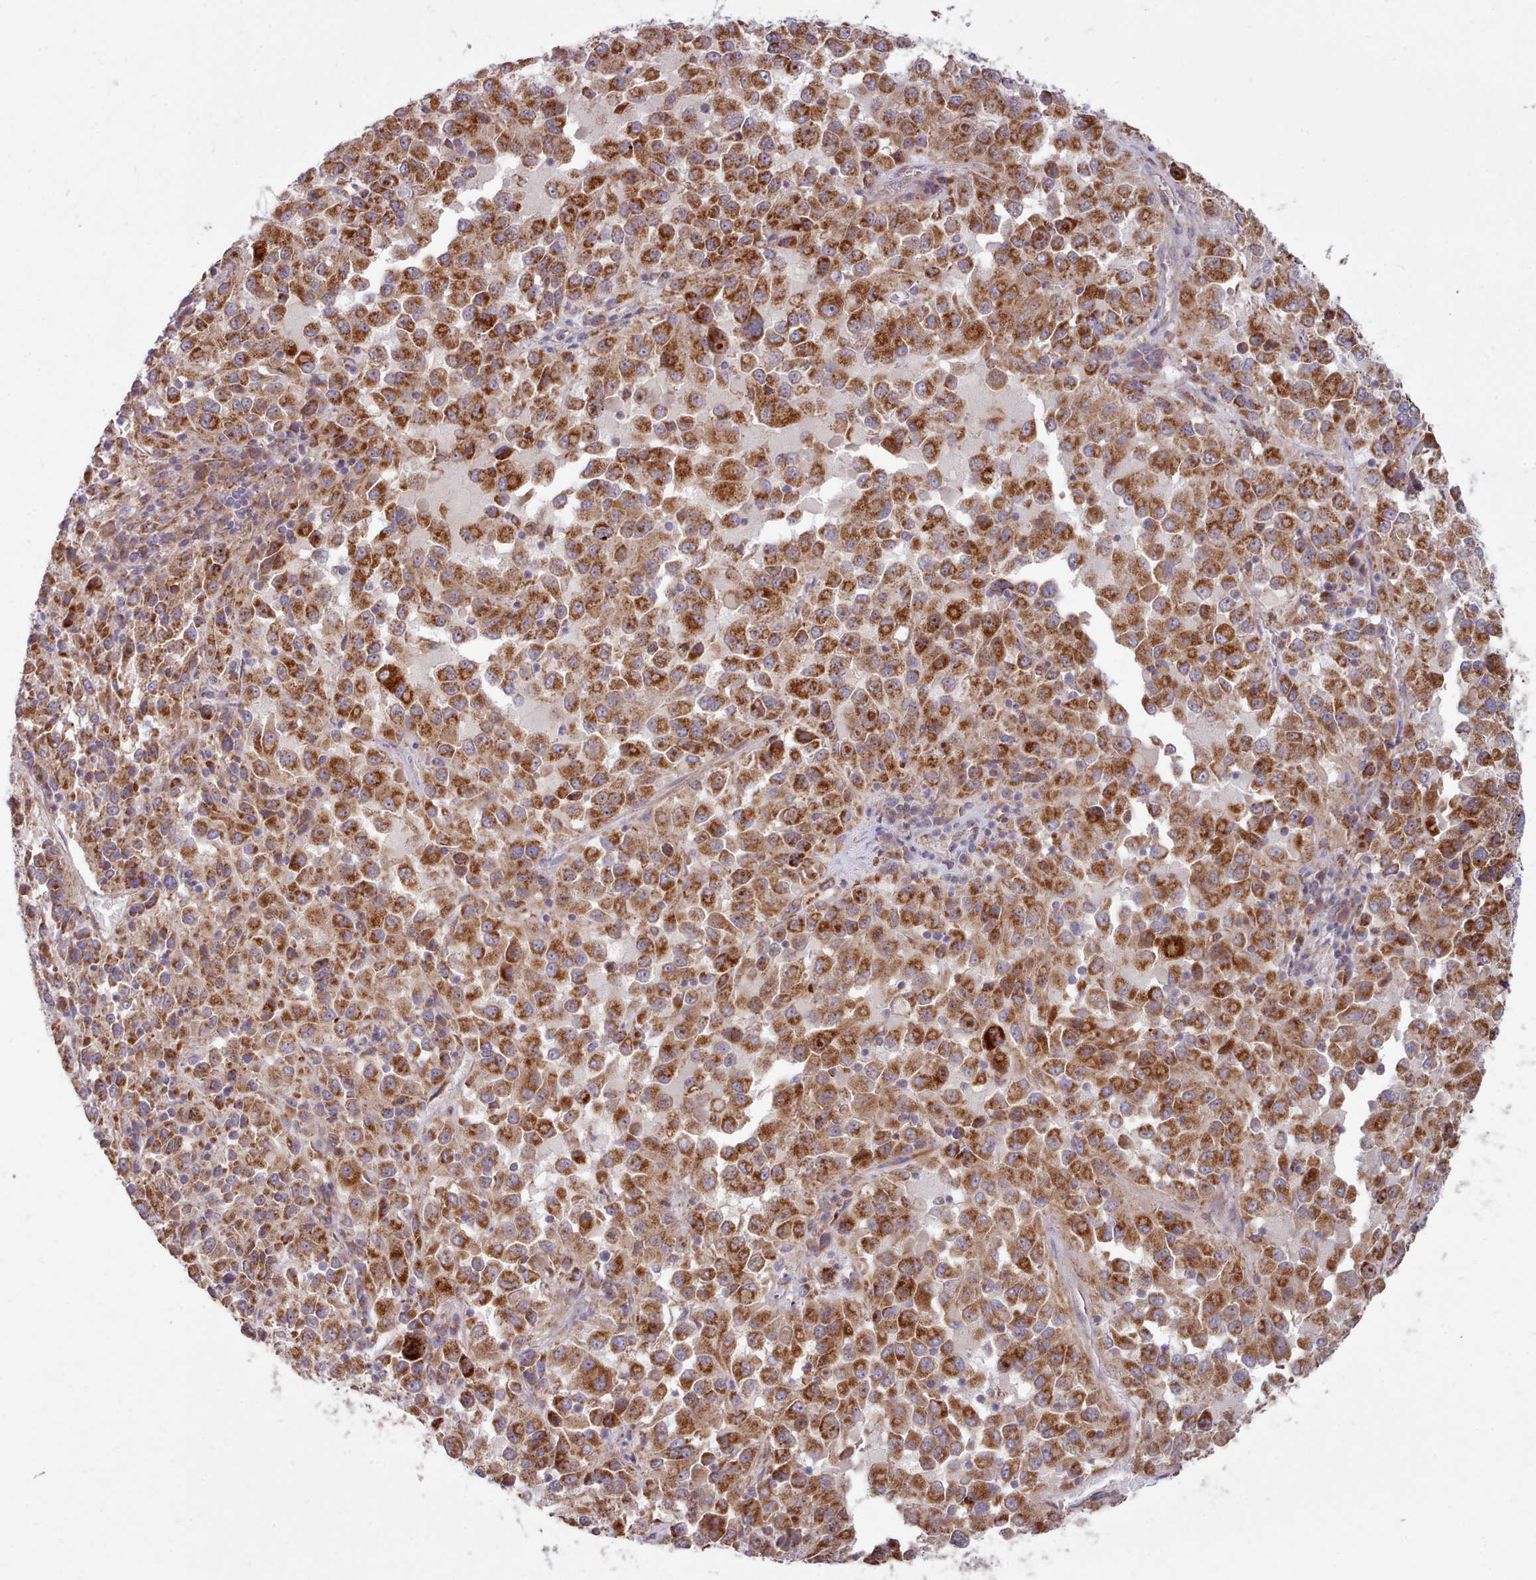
{"staining": {"intensity": "strong", "quantity": ">75%", "location": "cytoplasmic/membranous"}, "tissue": "melanoma", "cell_type": "Tumor cells", "image_type": "cancer", "snomed": [{"axis": "morphology", "description": "Malignant melanoma, Metastatic site"}, {"axis": "topography", "description": "Lung"}], "caption": "Malignant melanoma (metastatic site) tissue demonstrates strong cytoplasmic/membranous staining in approximately >75% of tumor cells, visualized by immunohistochemistry.", "gene": "HSDL2", "patient": {"sex": "male", "age": 64}}